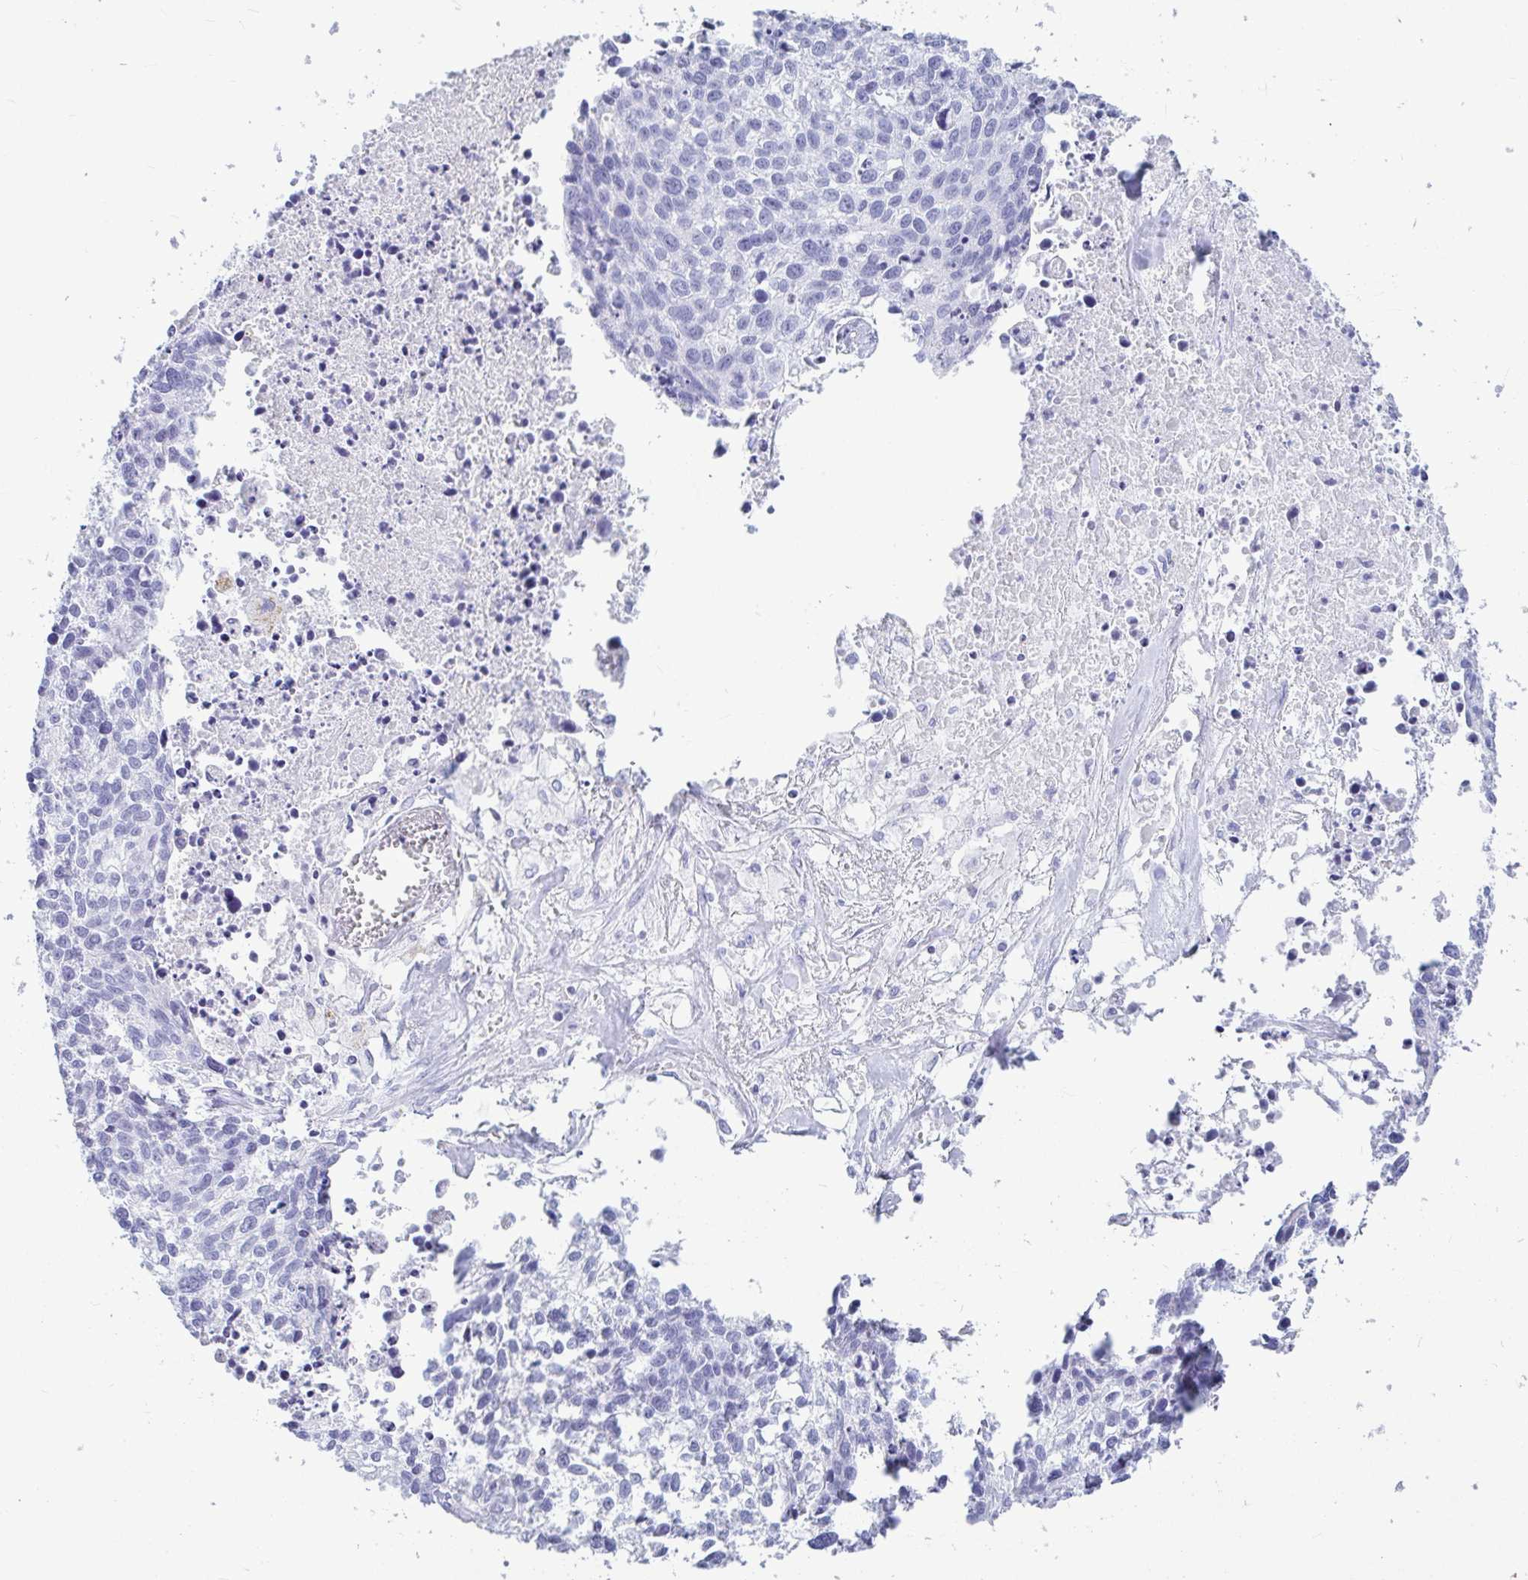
{"staining": {"intensity": "negative", "quantity": "none", "location": "none"}, "tissue": "lung cancer", "cell_type": "Tumor cells", "image_type": "cancer", "snomed": [{"axis": "morphology", "description": "Squamous cell carcinoma, NOS"}, {"axis": "topography", "description": "Lung"}], "caption": "The micrograph exhibits no staining of tumor cells in lung squamous cell carcinoma. The staining was performed using DAB to visualize the protein expression in brown, while the nuclei were stained in blue with hematoxylin (Magnification: 20x).", "gene": "OR5J2", "patient": {"sex": "male", "age": 74}}